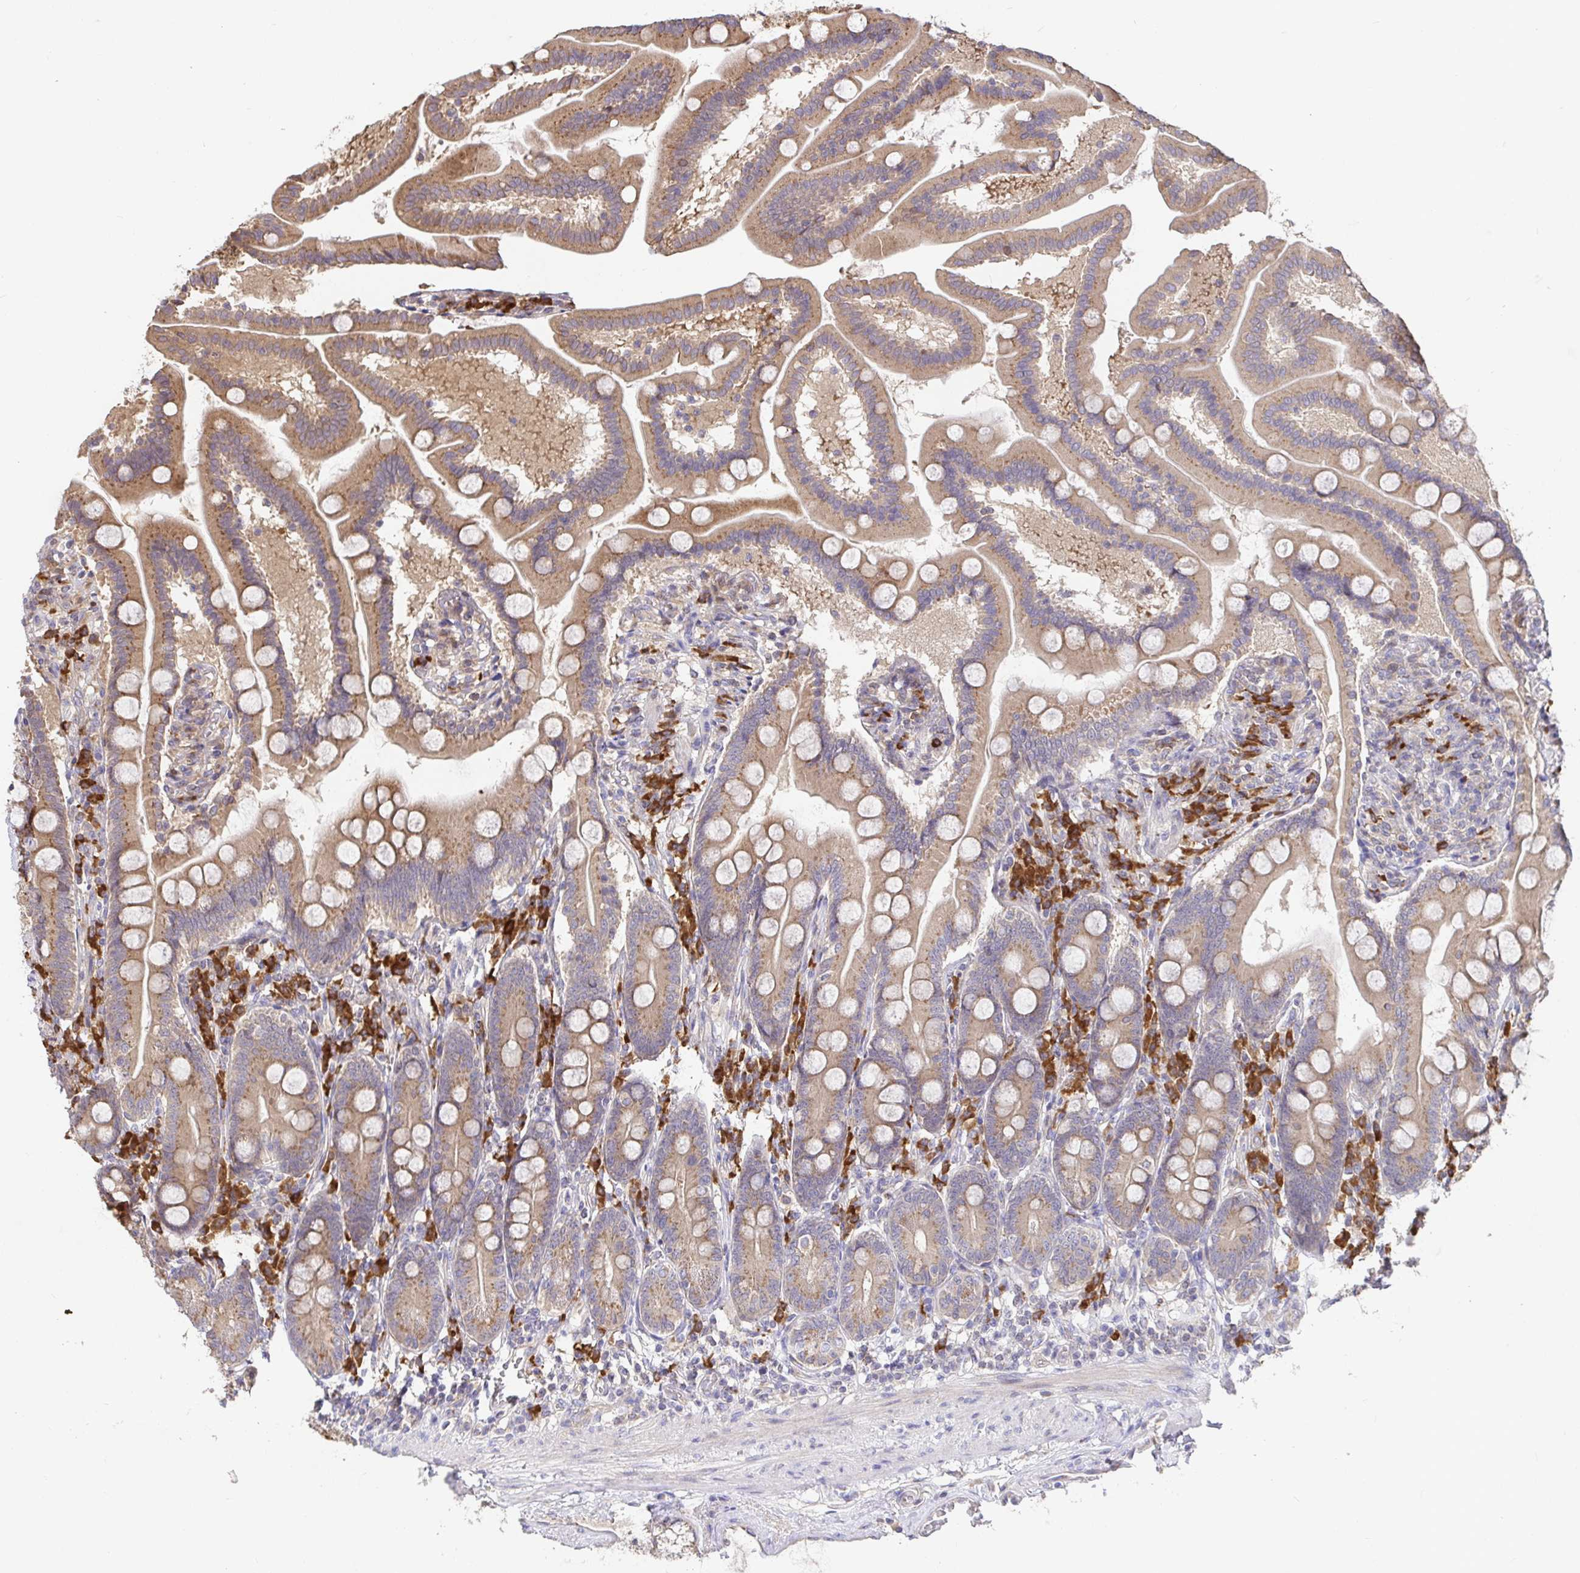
{"staining": {"intensity": "moderate", "quantity": ">75%", "location": "cytoplasmic/membranous"}, "tissue": "duodenum", "cell_type": "Glandular cells", "image_type": "normal", "snomed": [{"axis": "morphology", "description": "Normal tissue, NOS"}, {"axis": "topography", "description": "Duodenum"}], "caption": "Human duodenum stained for a protein (brown) exhibits moderate cytoplasmic/membranous positive expression in about >75% of glandular cells.", "gene": "ELP1", "patient": {"sex": "female", "age": 67}}